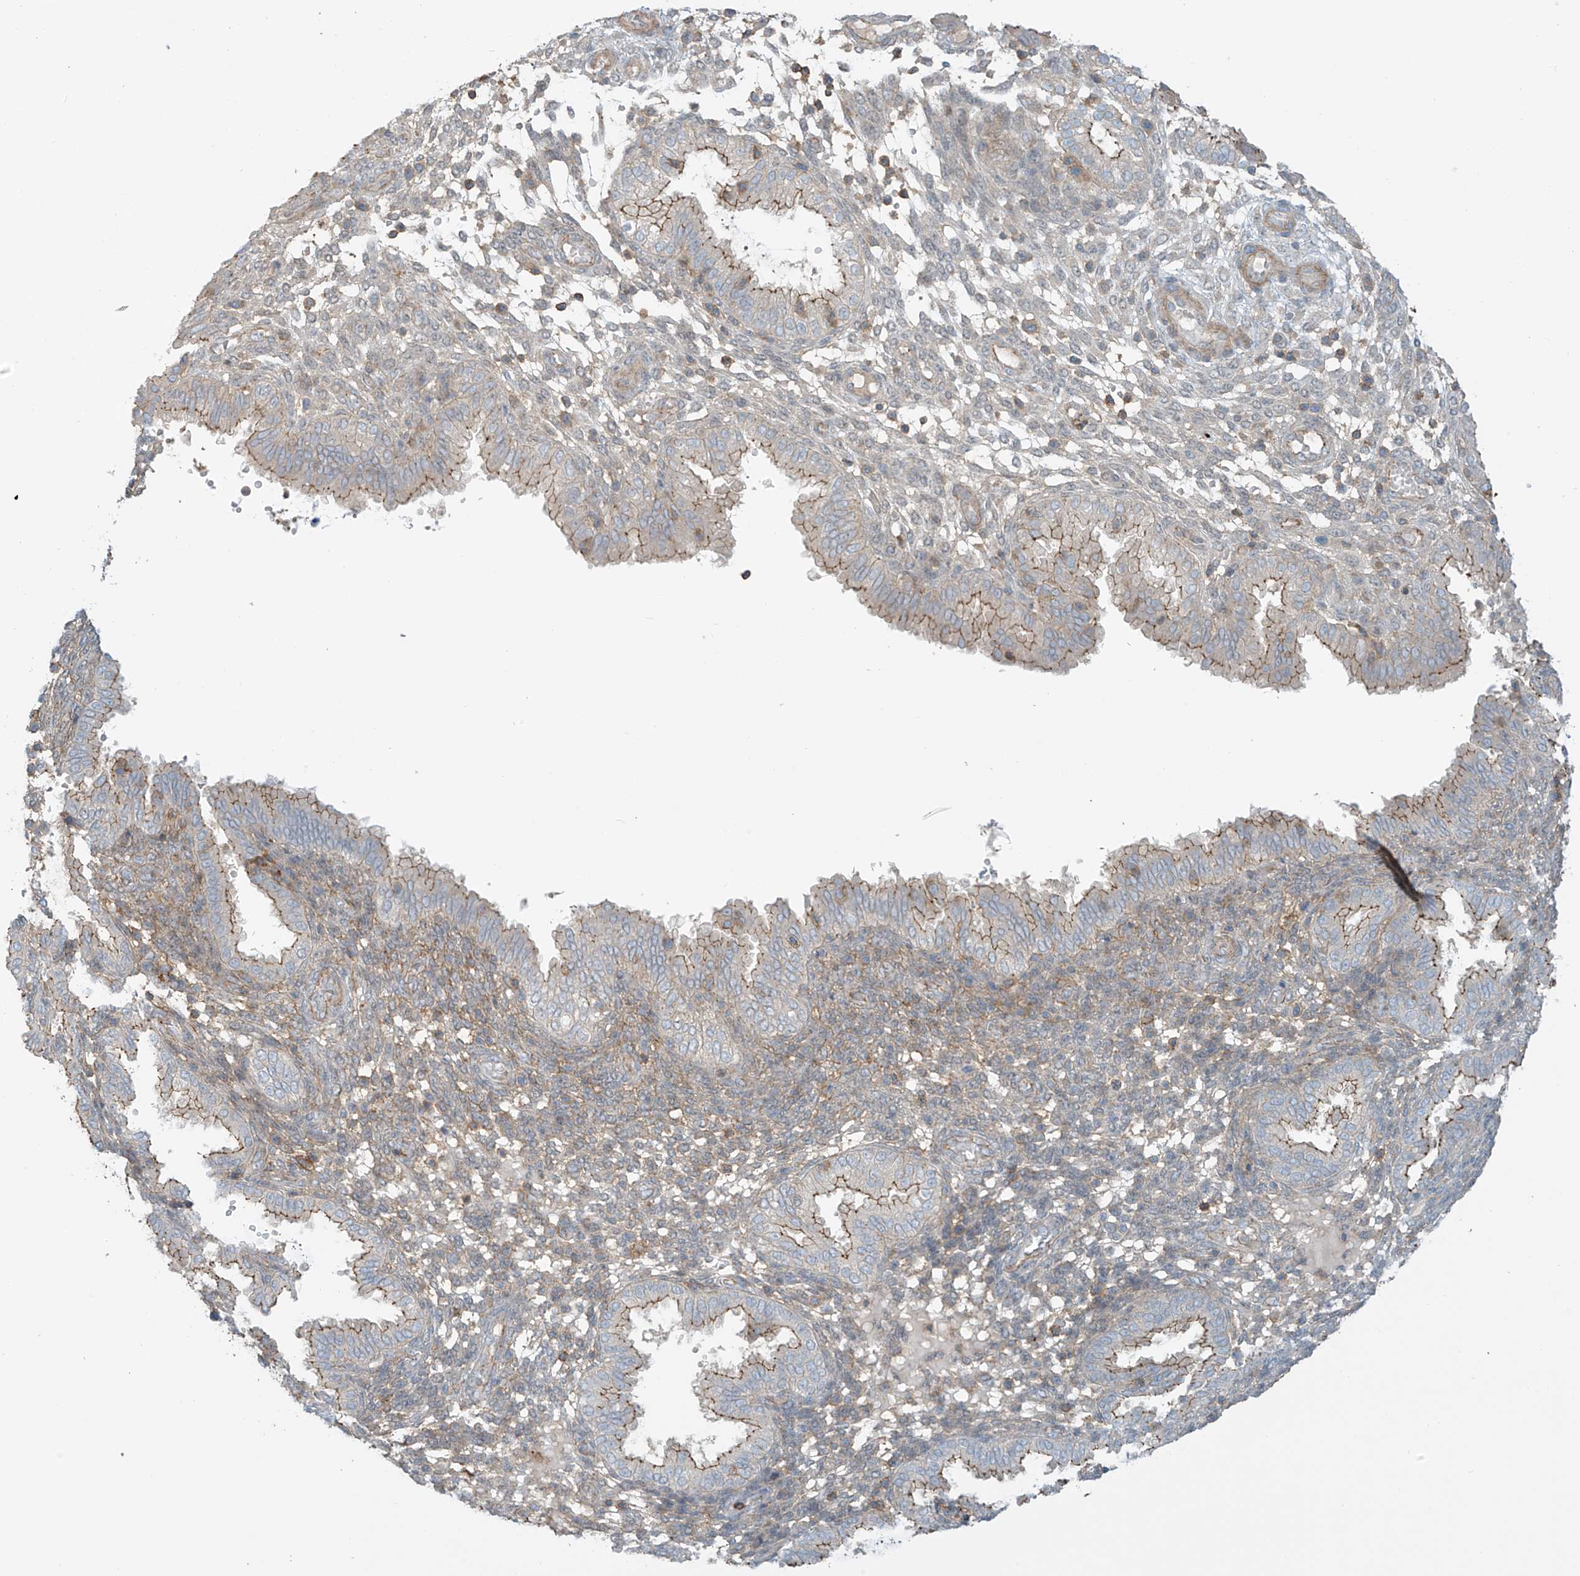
{"staining": {"intensity": "weak", "quantity": "25%-75%", "location": "cytoplasmic/membranous"}, "tissue": "endometrium", "cell_type": "Cells in endometrial stroma", "image_type": "normal", "snomed": [{"axis": "morphology", "description": "Normal tissue, NOS"}, {"axis": "topography", "description": "Endometrium"}], "caption": "Brown immunohistochemical staining in benign human endometrium demonstrates weak cytoplasmic/membranous staining in about 25%-75% of cells in endometrial stroma.", "gene": "SLC9A2", "patient": {"sex": "female", "age": 33}}